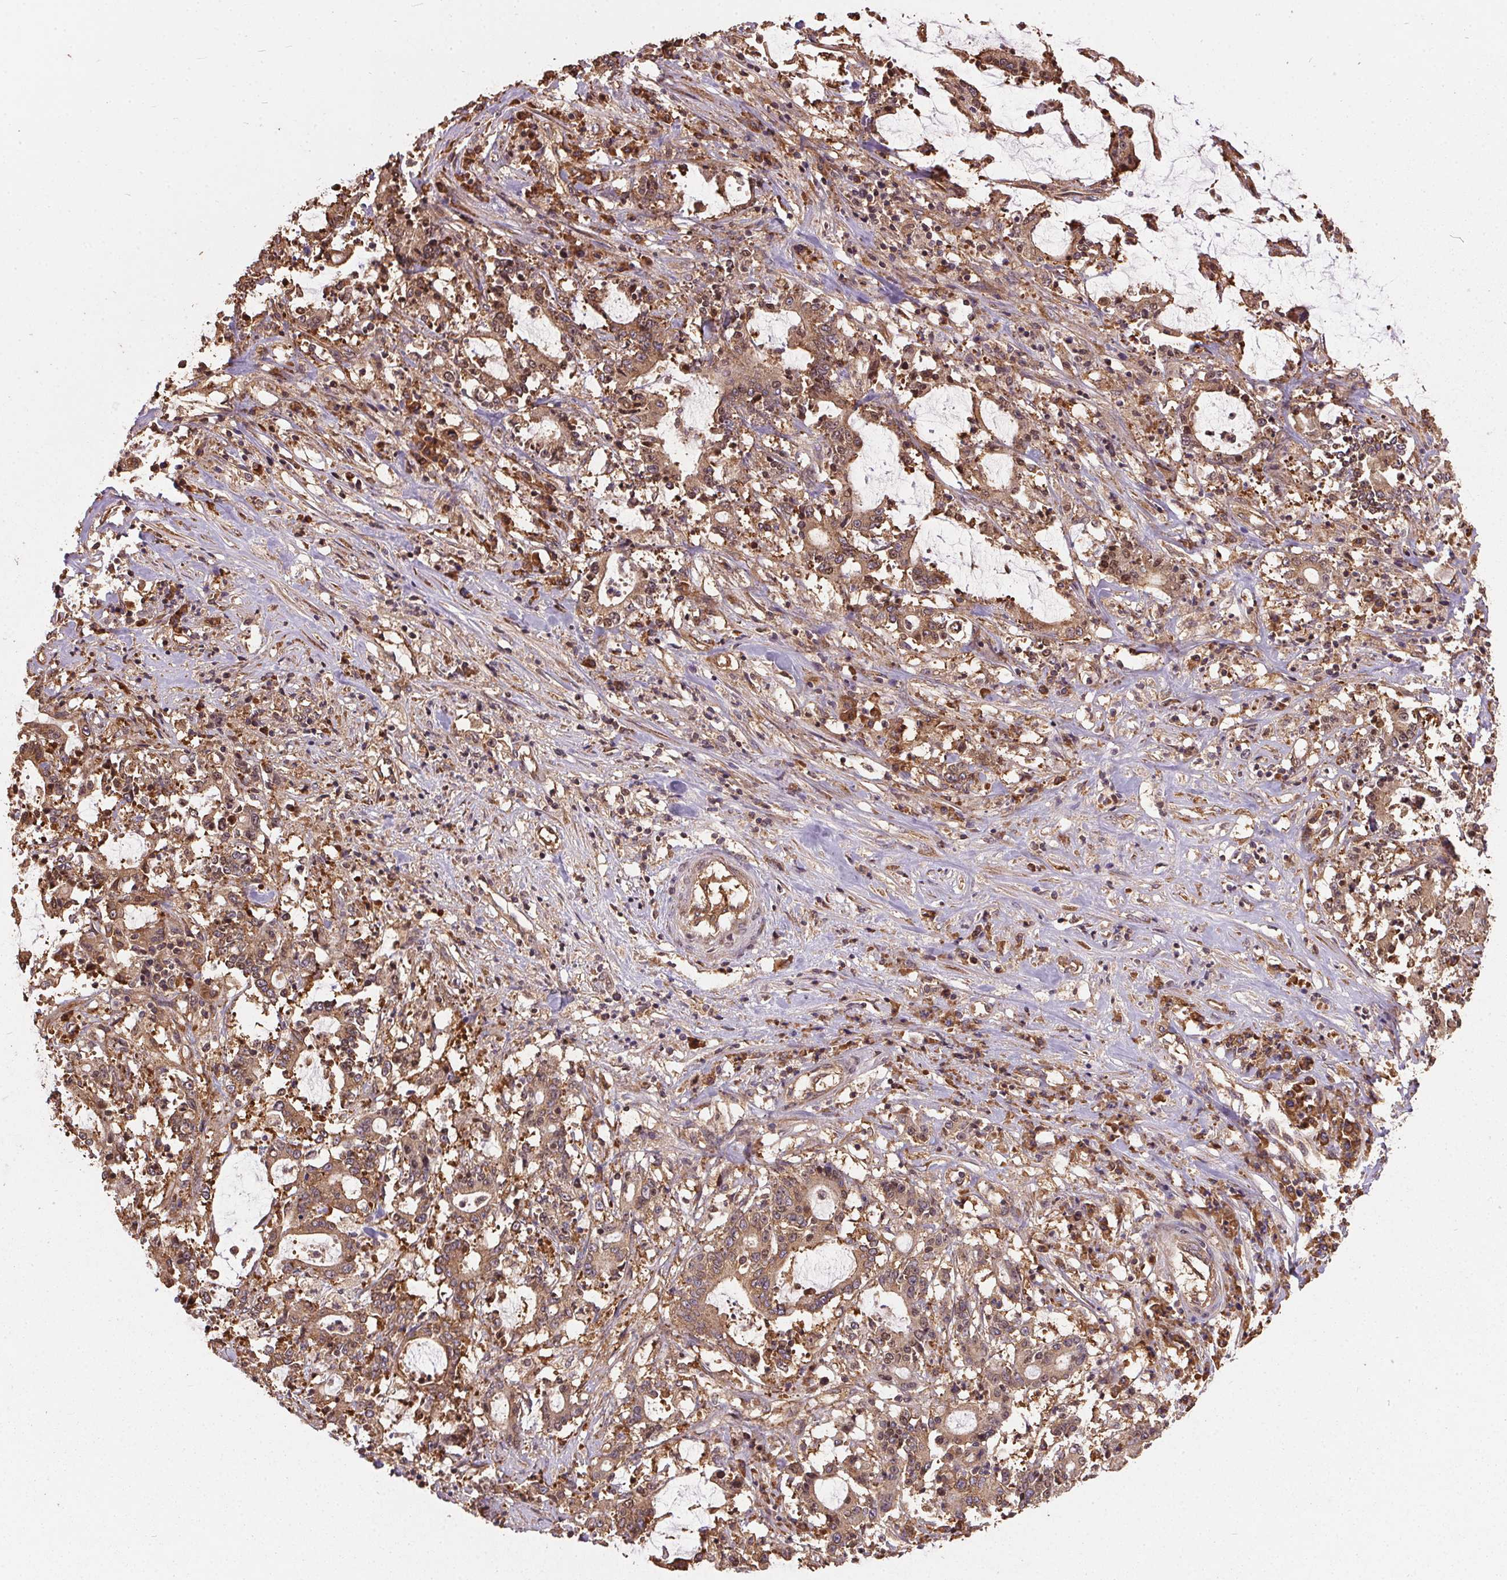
{"staining": {"intensity": "moderate", "quantity": ">75%", "location": "cytoplasmic/membranous"}, "tissue": "stomach cancer", "cell_type": "Tumor cells", "image_type": "cancer", "snomed": [{"axis": "morphology", "description": "Adenocarcinoma, NOS"}, {"axis": "topography", "description": "Stomach, upper"}], "caption": "An IHC histopathology image of tumor tissue is shown. Protein staining in brown shows moderate cytoplasmic/membranous positivity in stomach adenocarcinoma within tumor cells.", "gene": "EIF2S1", "patient": {"sex": "male", "age": 68}}